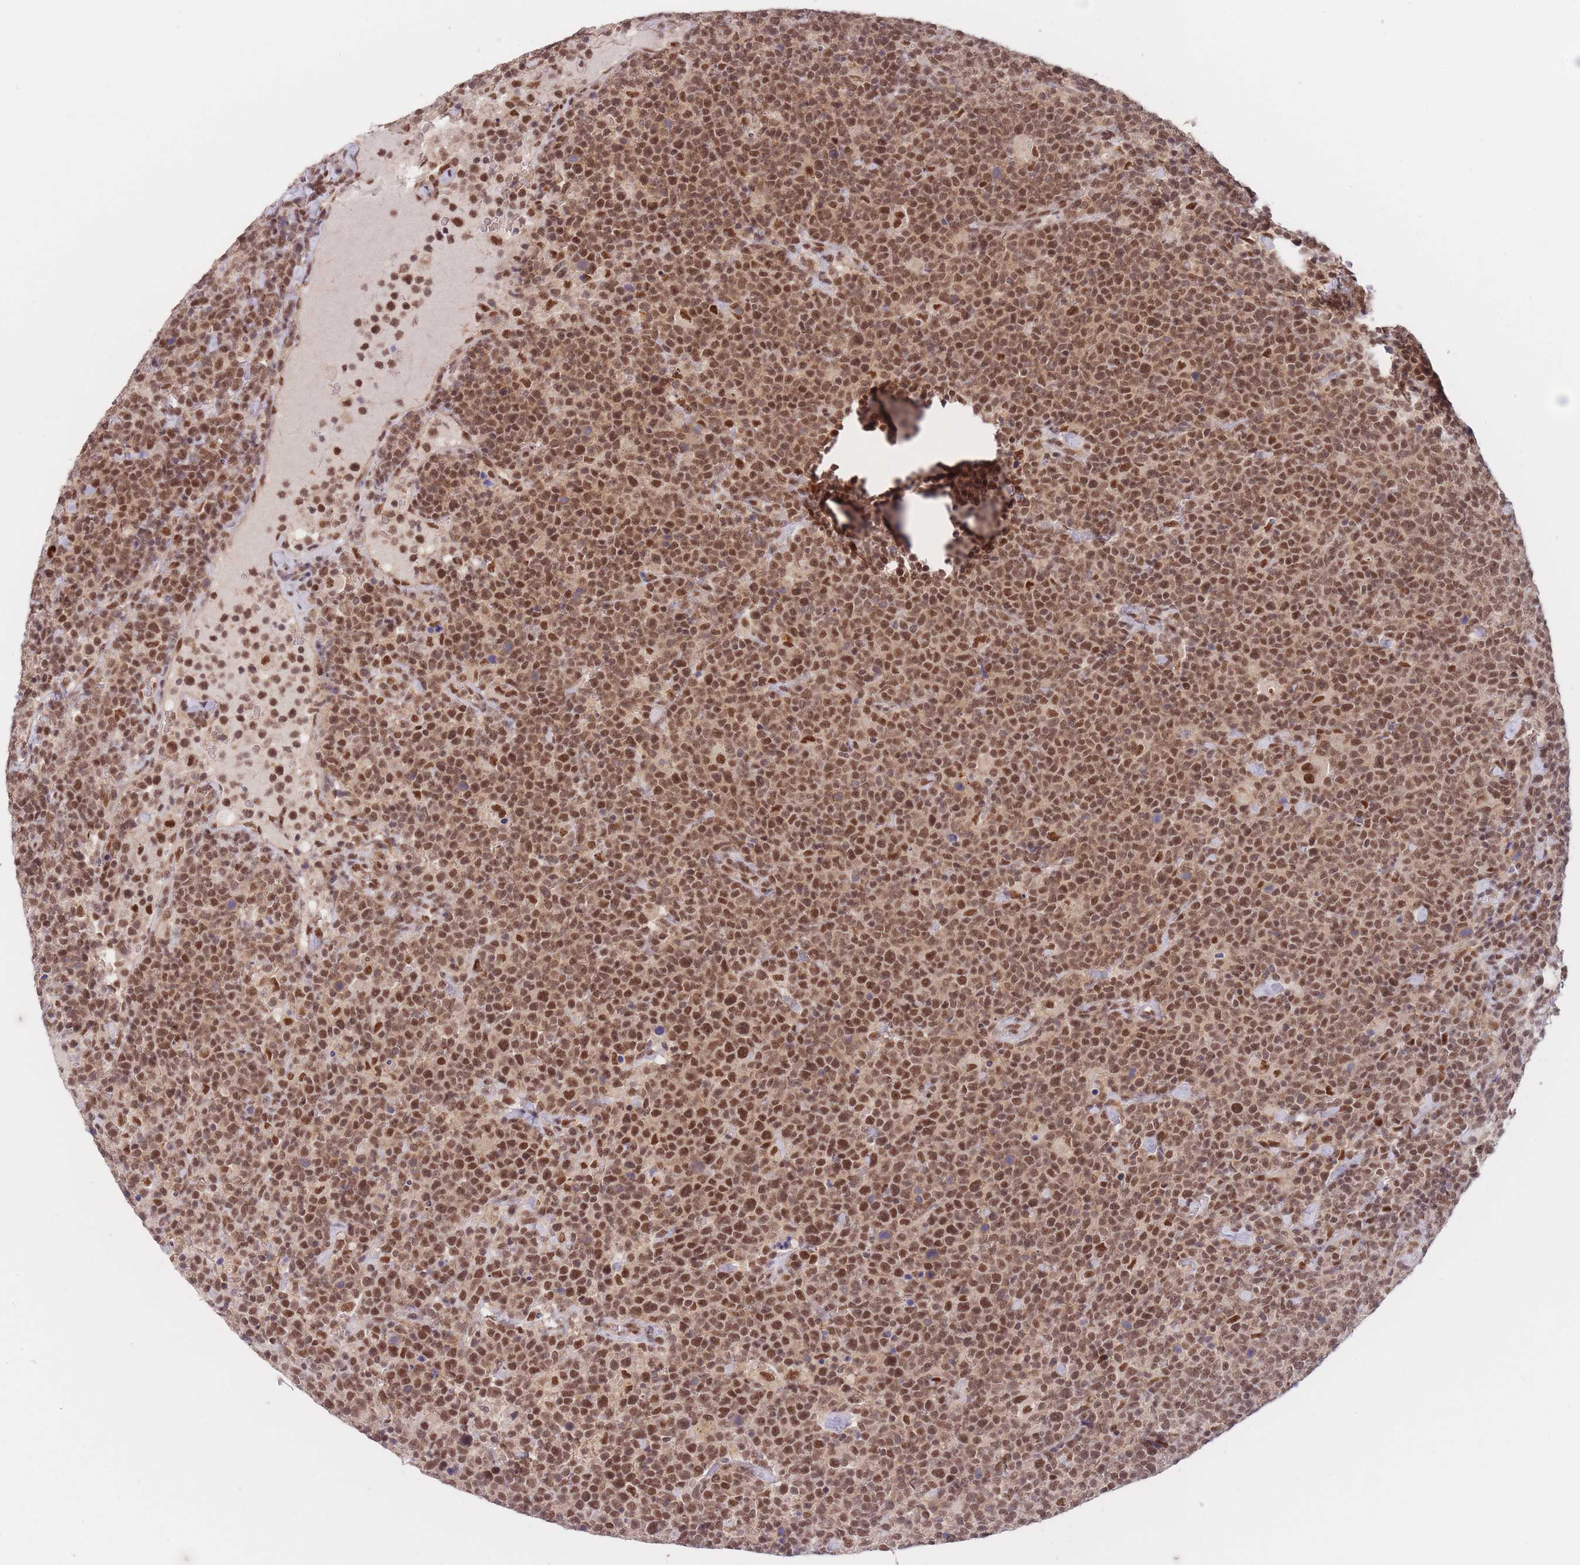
{"staining": {"intensity": "moderate", "quantity": ">75%", "location": "nuclear"}, "tissue": "lymphoma", "cell_type": "Tumor cells", "image_type": "cancer", "snomed": [{"axis": "morphology", "description": "Malignant lymphoma, non-Hodgkin's type, High grade"}, {"axis": "topography", "description": "Lymph node"}], "caption": "Protein expression by immunohistochemistry (IHC) shows moderate nuclear positivity in about >75% of tumor cells in malignant lymphoma, non-Hodgkin's type (high-grade).", "gene": "SMAD9", "patient": {"sex": "male", "age": 61}}